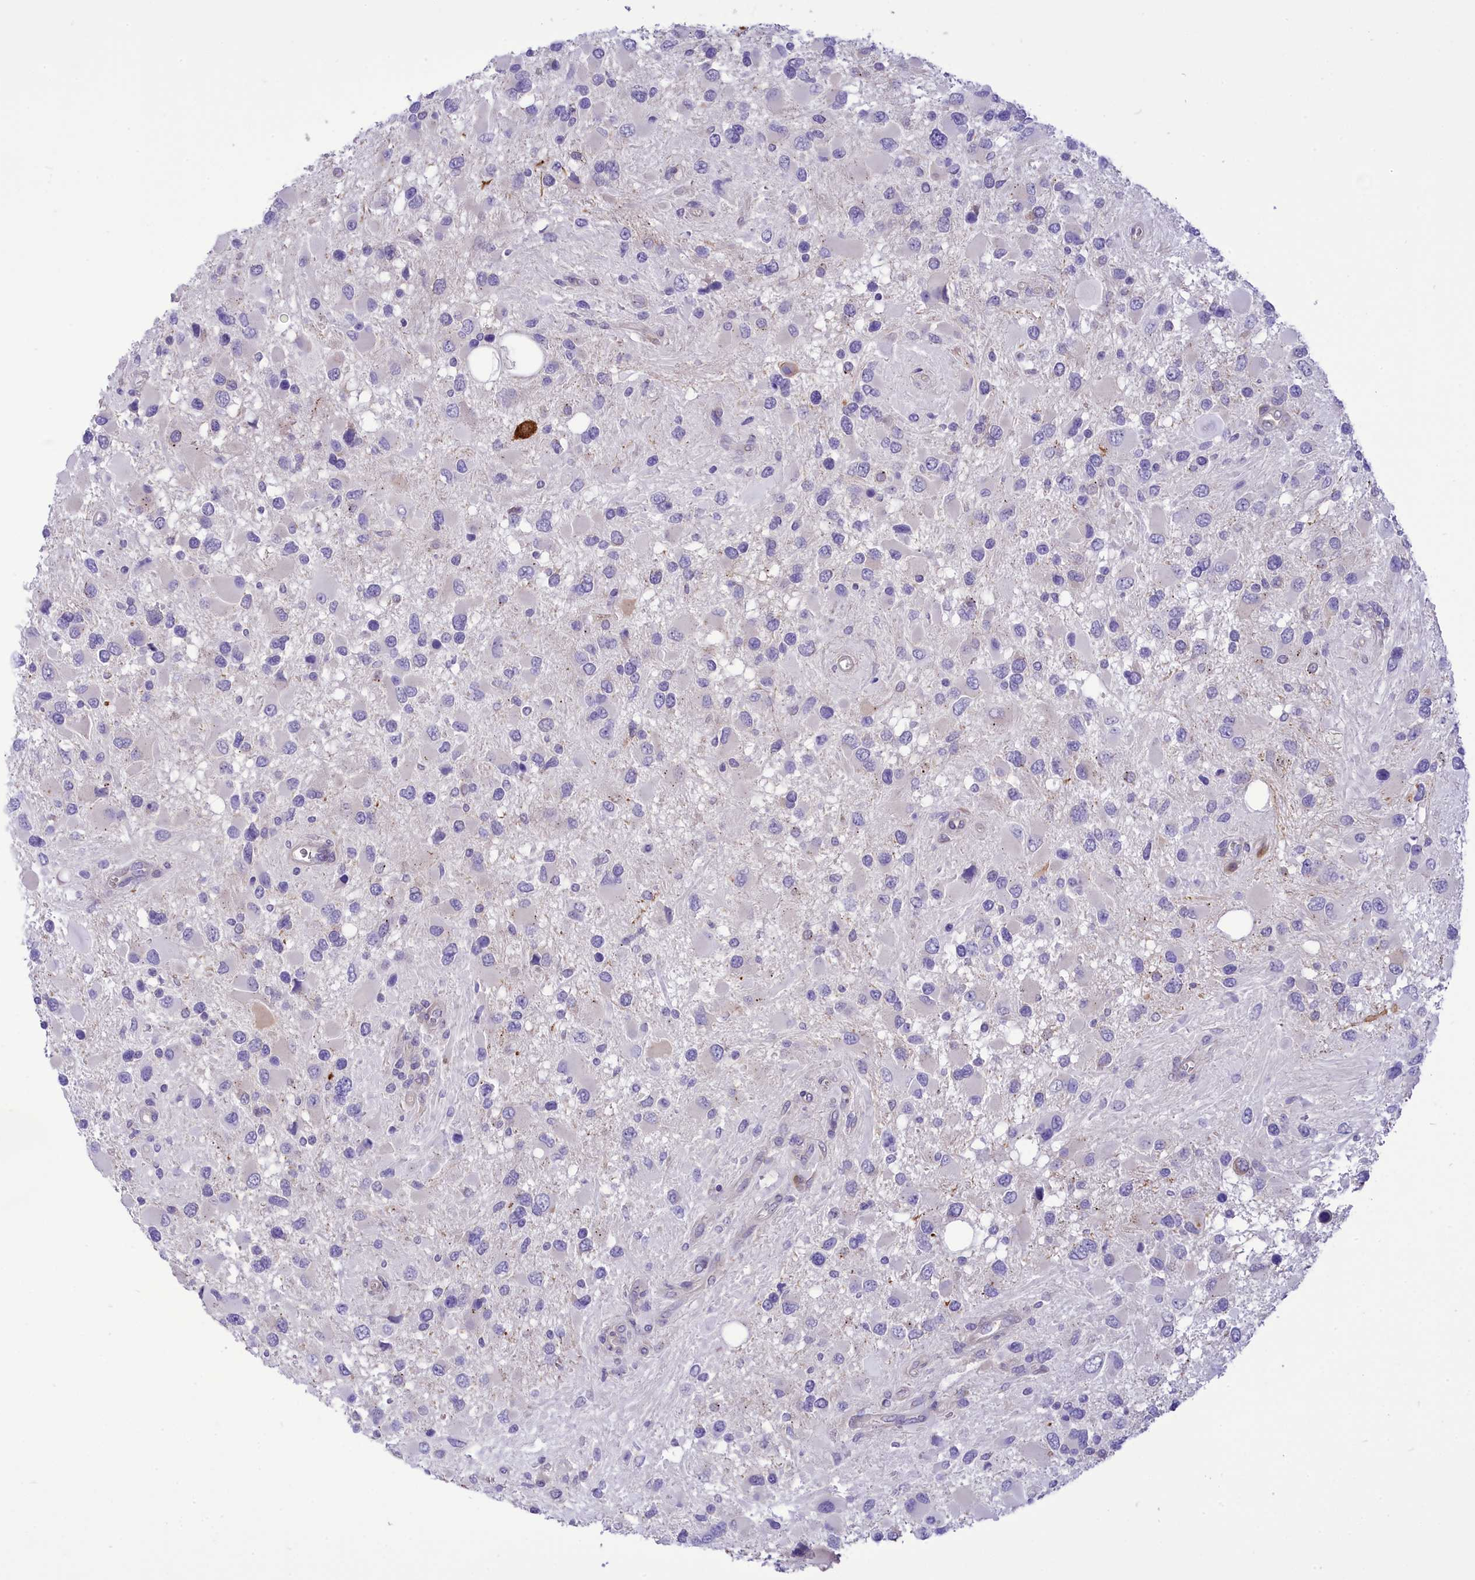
{"staining": {"intensity": "negative", "quantity": "none", "location": "none"}, "tissue": "glioma", "cell_type": "Tumor cells", "image_type": "cancer", "snomed": [{"axis": "morphology", "description": "Glioma, malignant, High grade"}, {"axis": "topography", "description": "Brain"}], "caption": "Immunohistochemical staining of malignant glioma (high-grade) exhibits no significant positivity in tumor cells.", "gene": "DCAF16", "patient": {"sex": "male", "age": 53}}